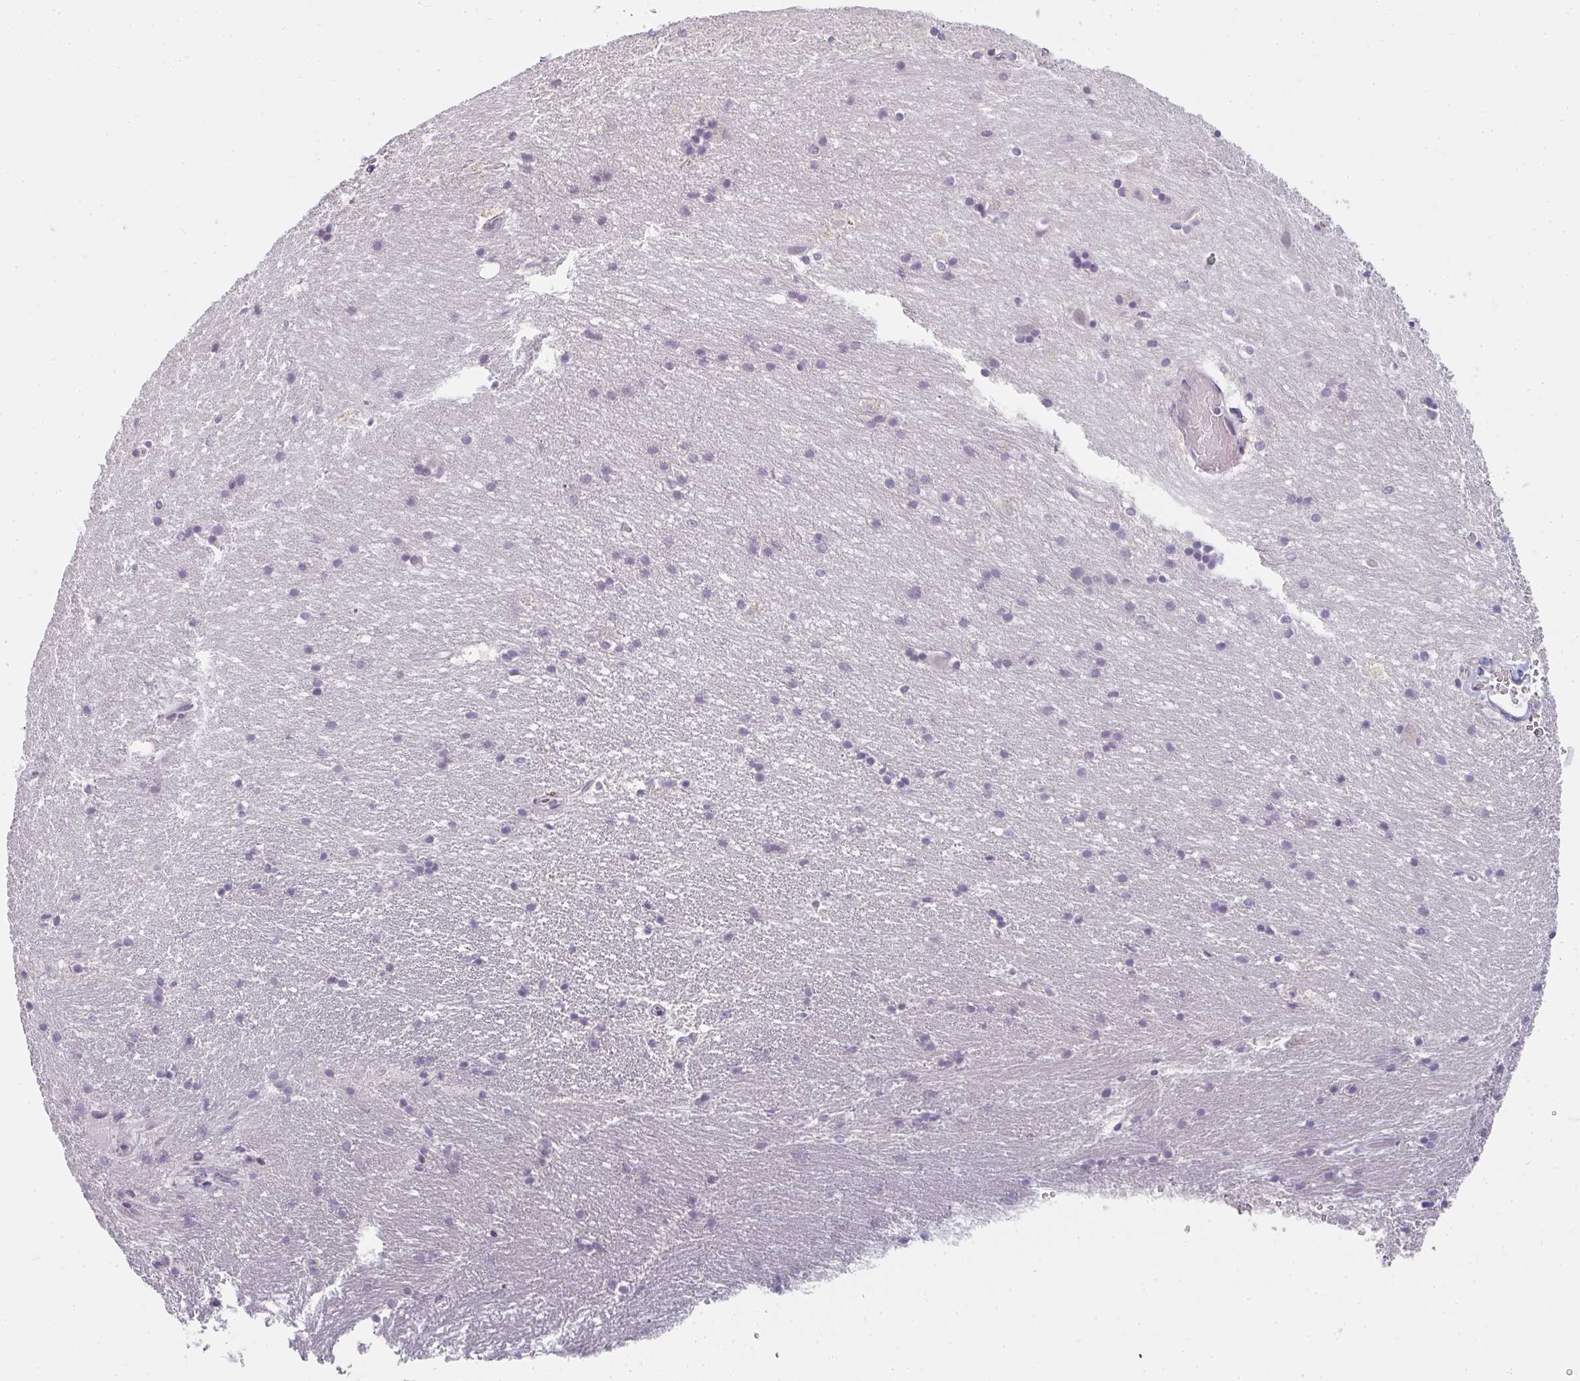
{"staining": {"intensity": "negative", "quantity": "none", "location": "none"}, "tissue": "hippocampus", "cell_type": "Glial cells", "image_type": "normal", "snomed": [{"axis": "morphology", "description": "Normal tissue, NOS"}, {"axis": "topography", "description": "Hippocampus"}], "caption": "Immunohistochemistry (IHC) of benign human hippocampus exhibits no expression in glial cells.", "gene": "RBBP6", "patient": {"sex": "male", "age": 63}}